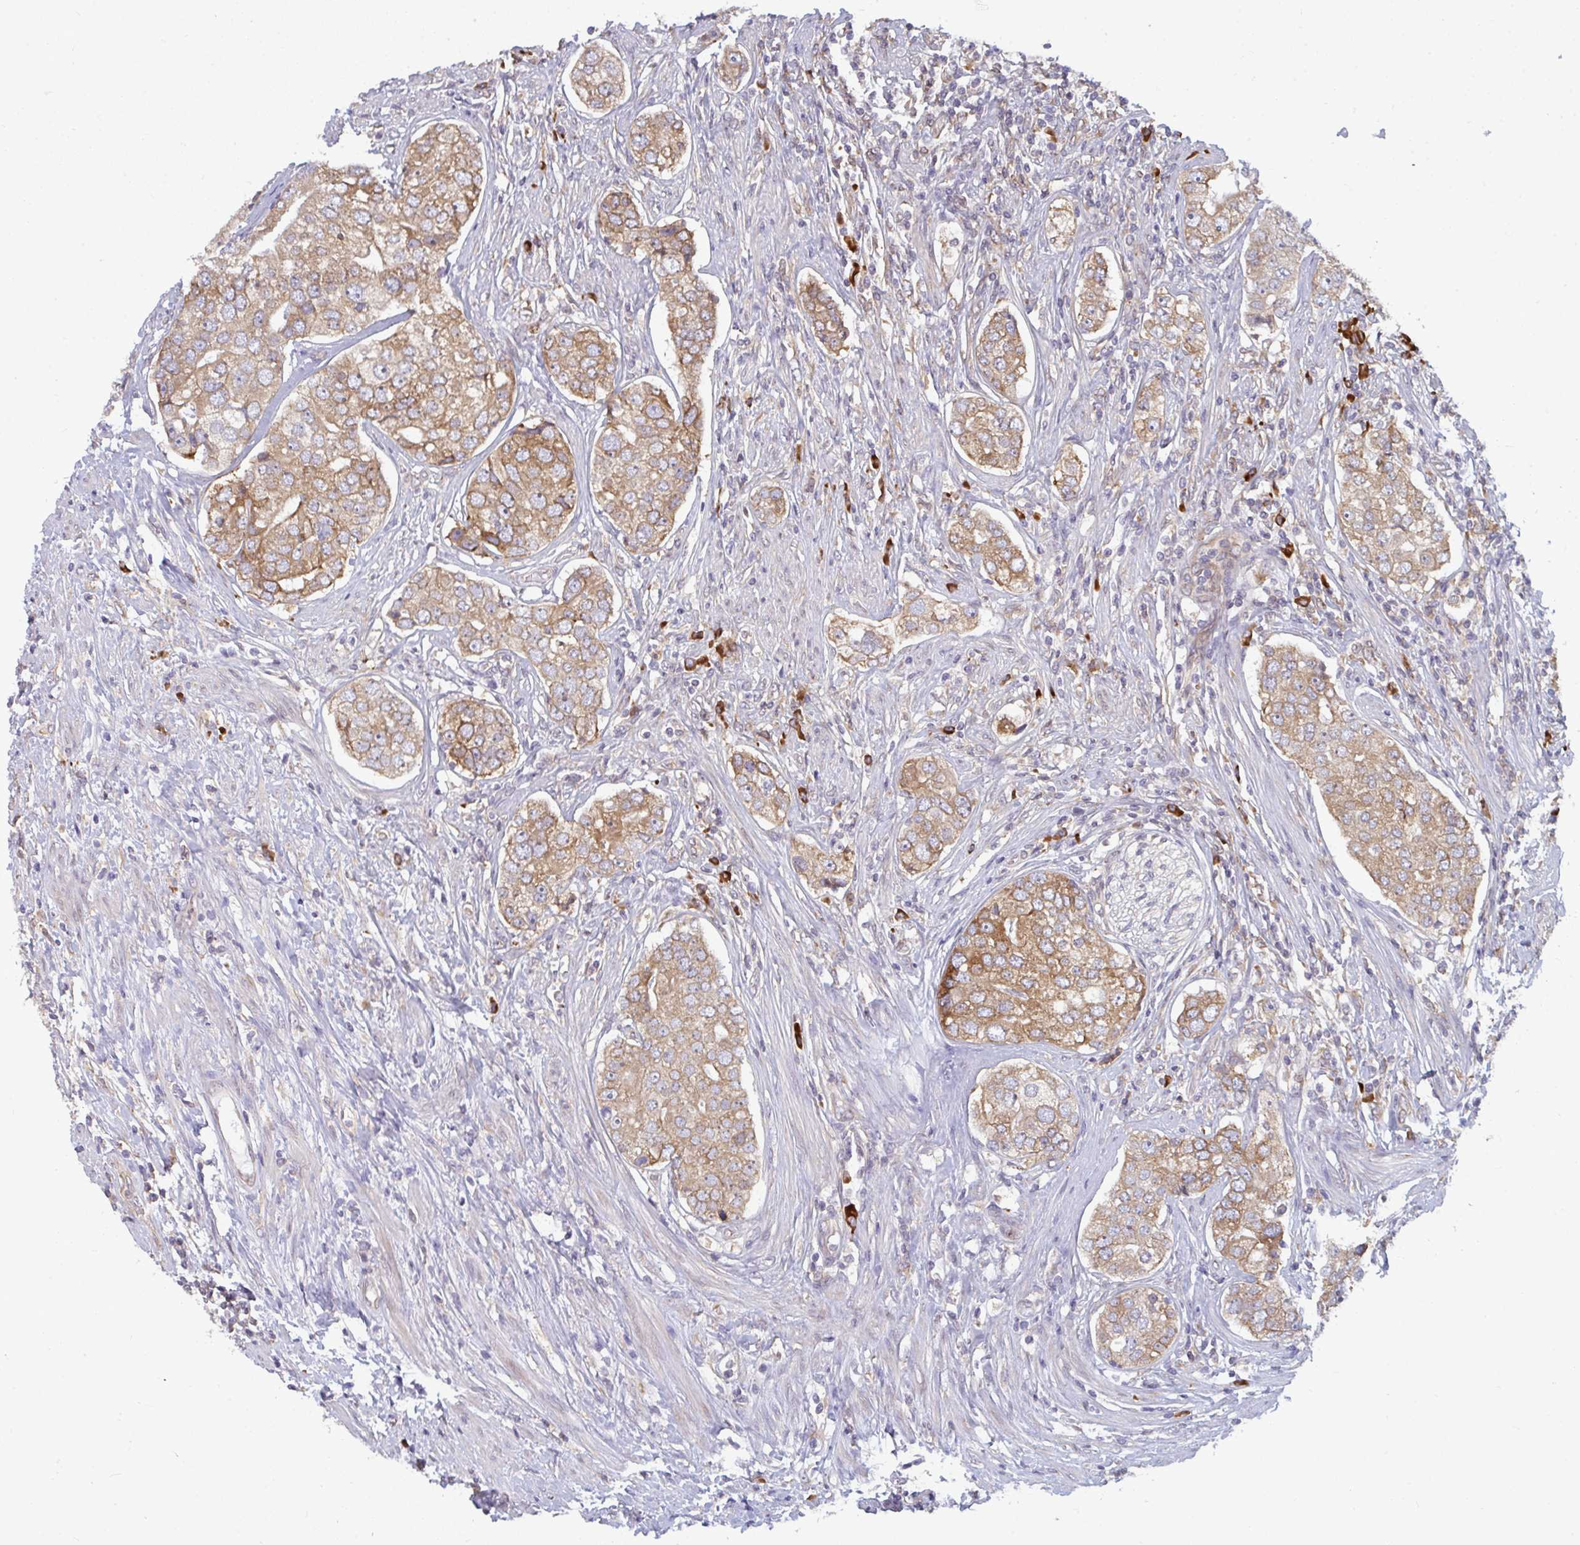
{"staining": {"intensity": "moderate", "quantity": ">75%", "location": "cytoplasmic/membranous"}, "tissue": "prostate cancer", "cell_type": "Tumor cells", "image_type": "cancer", "snomed": [{"axis": "morphology", "description": "Adenocarcinoma, High grade"}, {"axis": "topography", "description": "Prostate"}], "caption": "Protein staining displays moderate cytoplasmic/membranous staining in approximately >75% of tumor cells in prostate cancer (high-grade adenocarcinoma).", "gene": "LYSMD4", "patient": {"sex": "male", "age": 60}}